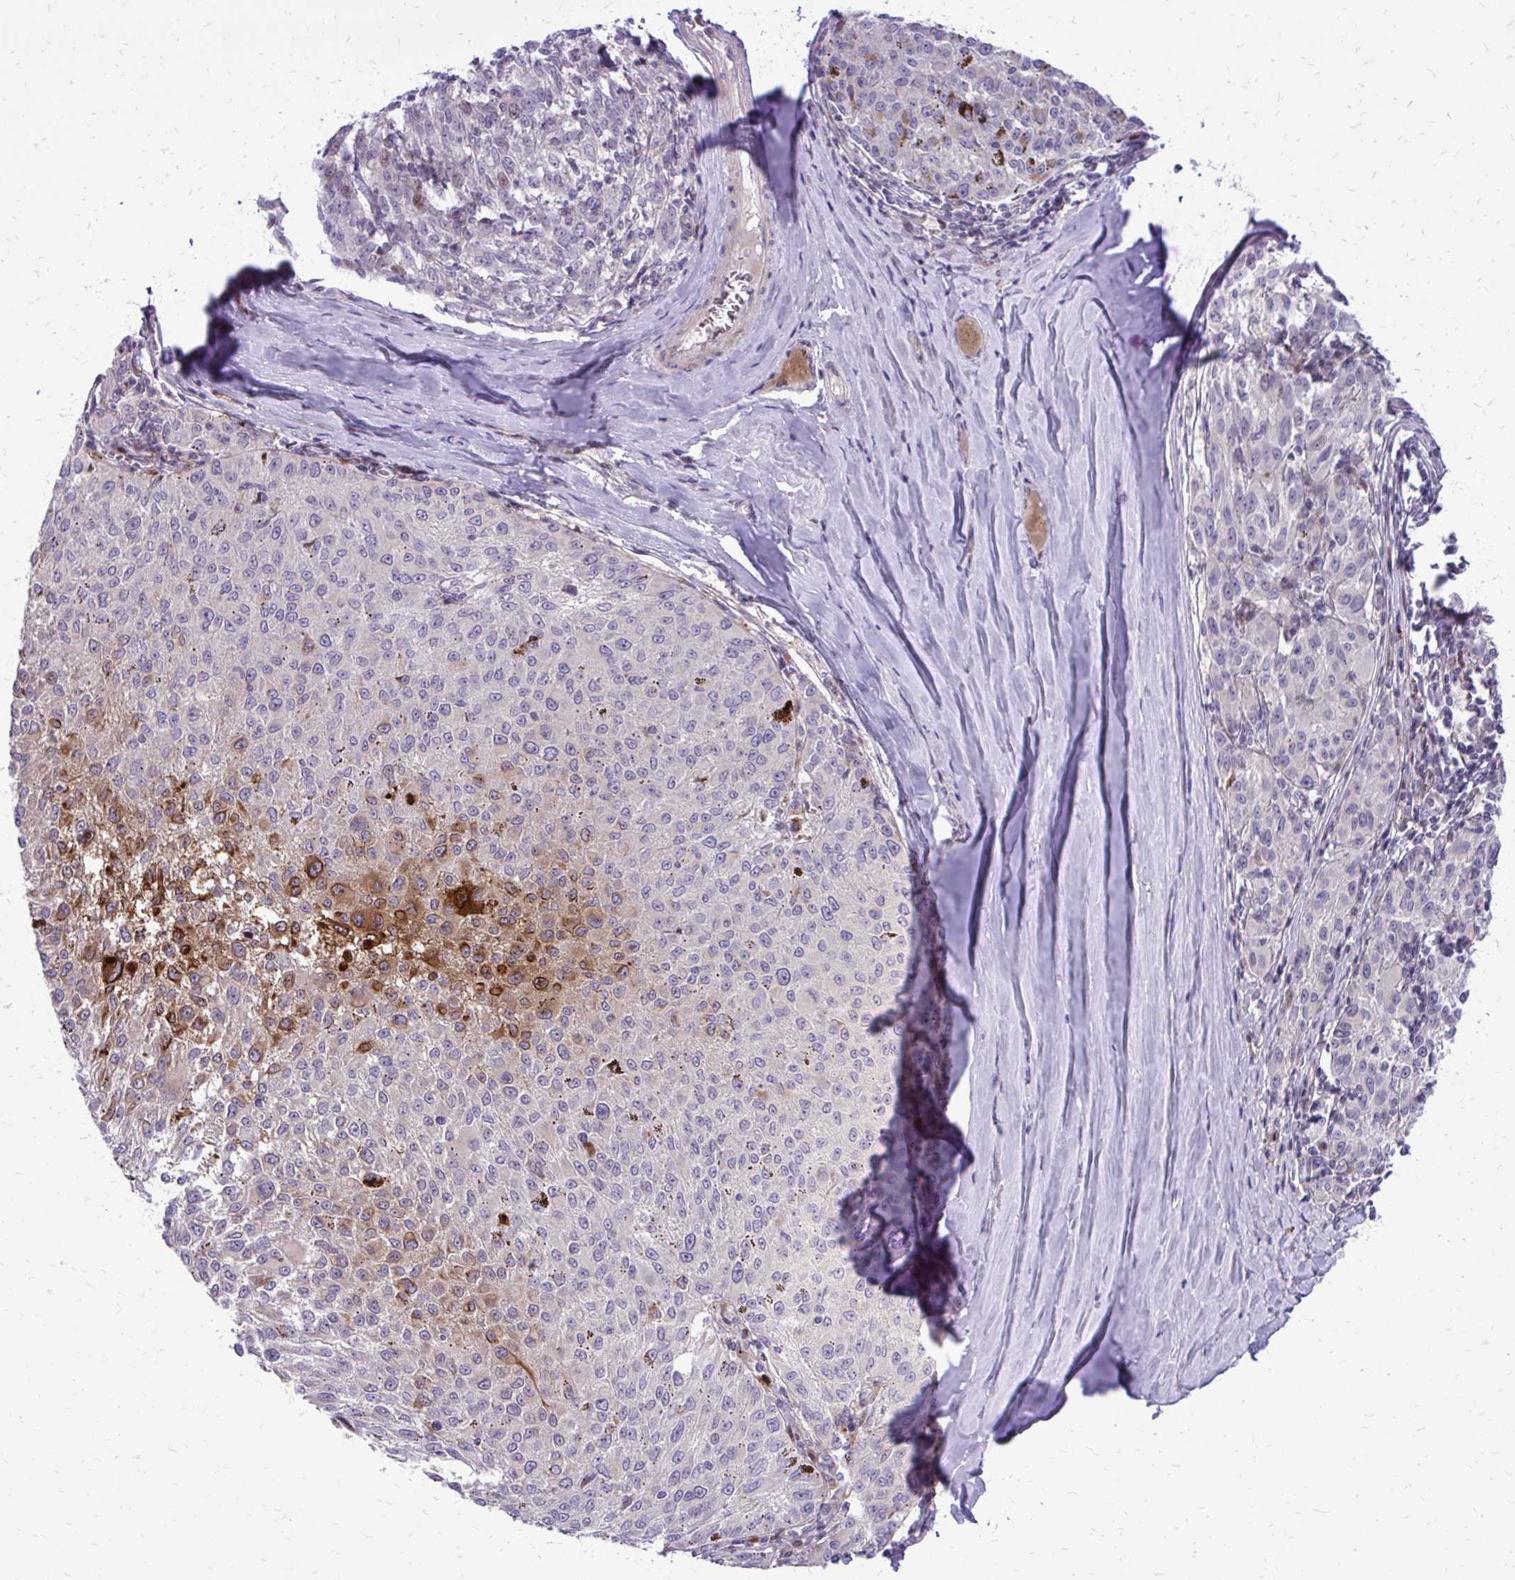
{"staining": {"intensity": "strong", "quantity": "<25%", "location": "cytoplasmic/membranous"}, "tissue": "melanoma", "cell_type": "Tumor cells", "image_type": "cancer", "snomed": [{"axis": "morphology", "description": "Malignant melanoma, NOS"}, {"axis": "topography", "description": "Skin"}], "caption": "Immunohistochemistry photomicrograph of malignant melanoma stained for a protein (brown), which shows medium levels of strong cytoplasmic/membranous positivity in approximately <25% of tumor cells.", "gene": "PPDPFL", "patient": {"sex": "female", "age": 72}}